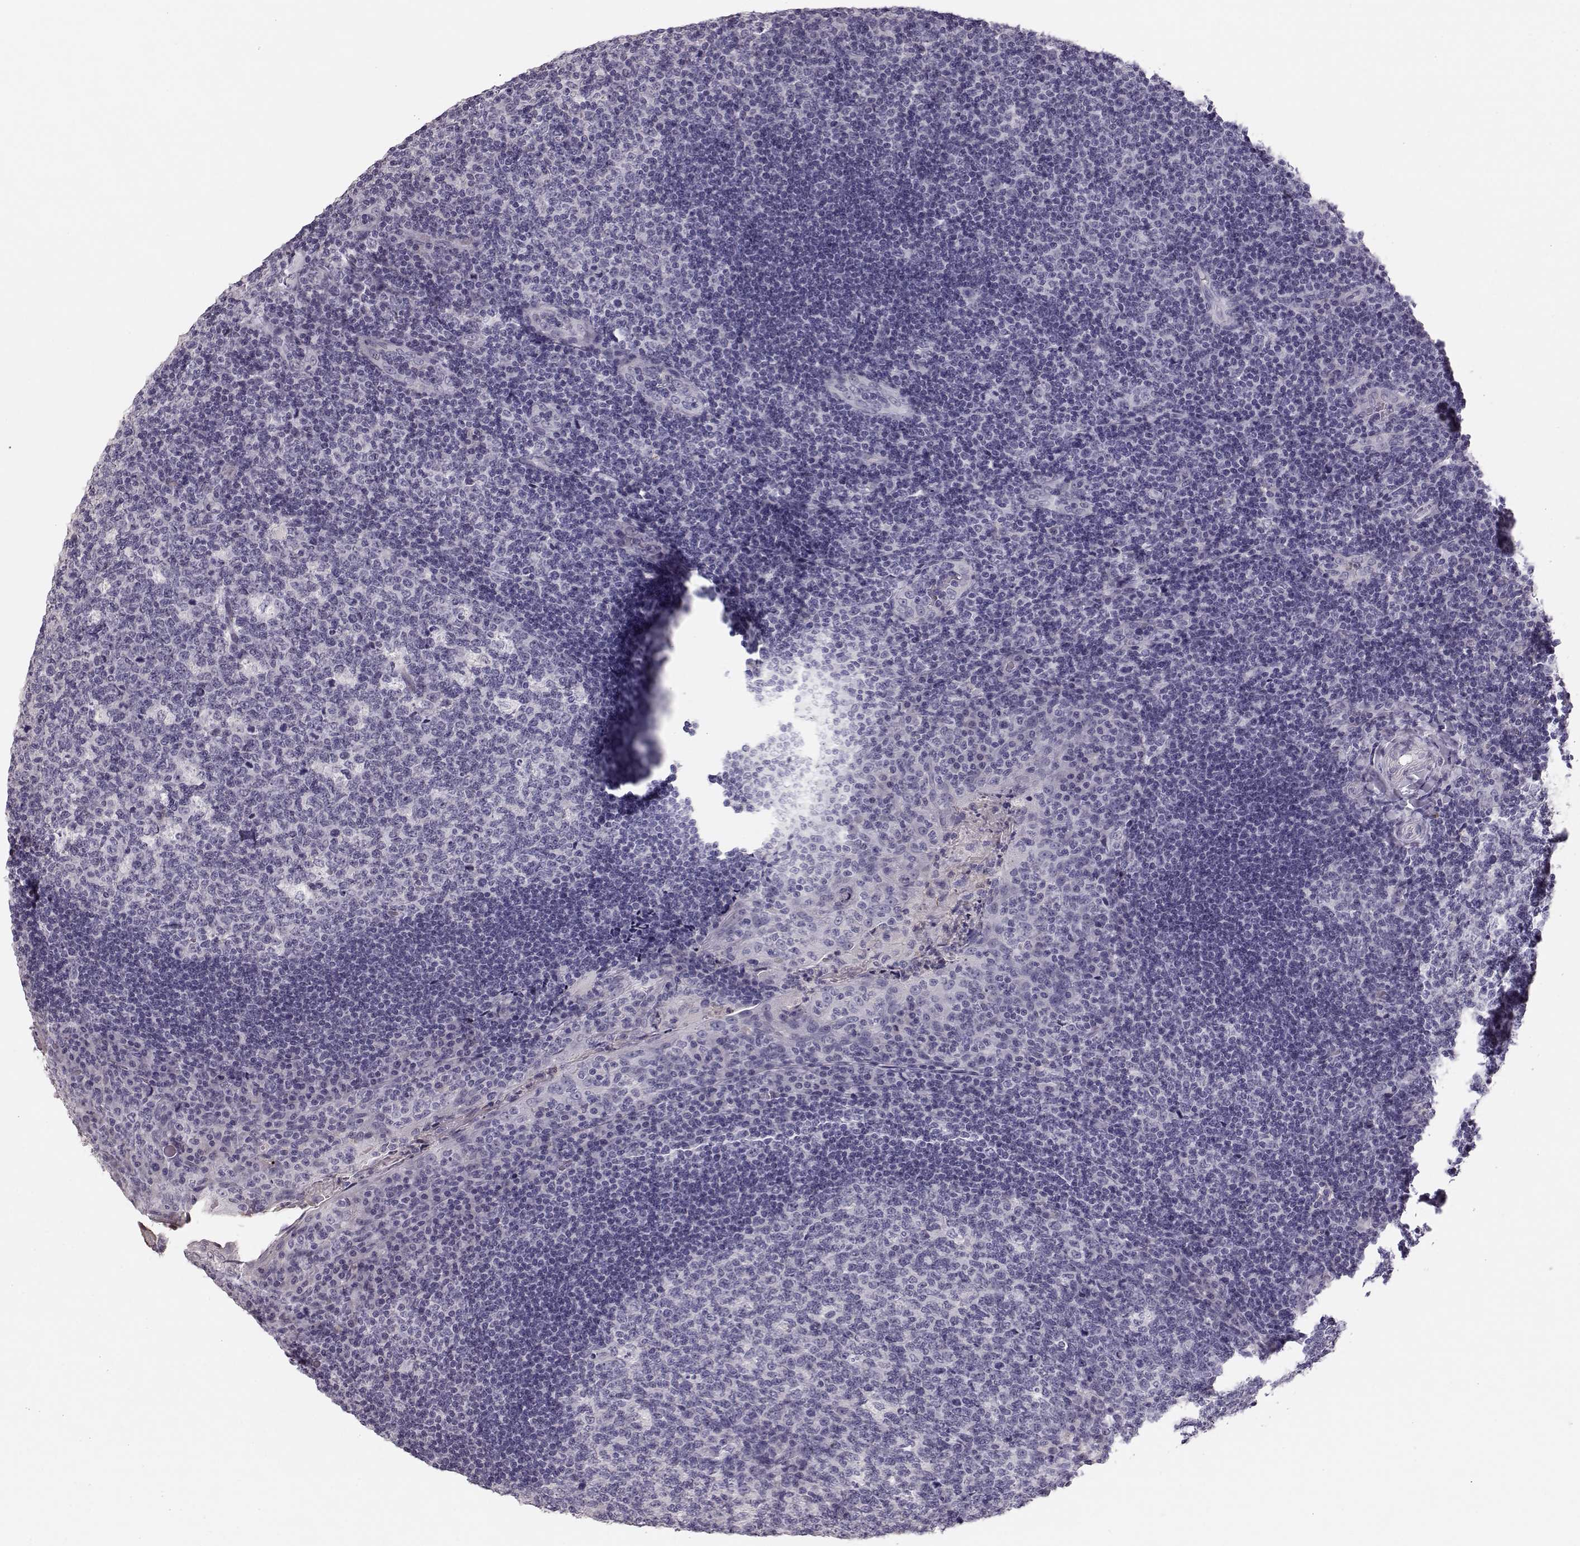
{"staining": {"intensity": "negative", "quantity": "none", "location": "none"}, "tissue": "tonsil", "cell_type": "Germinal center cells", "image_type": "normal", "snomed": [{"axis": "morphology", "description": "Normal tissue, NOS"}, {"axis": "topography", "description": "Tonsil"}], "caption": "Normal tonsil was stained to show a protein in brown. There is no significant staining in germinal center cells.", "gene": "POU1F1", "patient": {"sex": "male", "age": 17}}